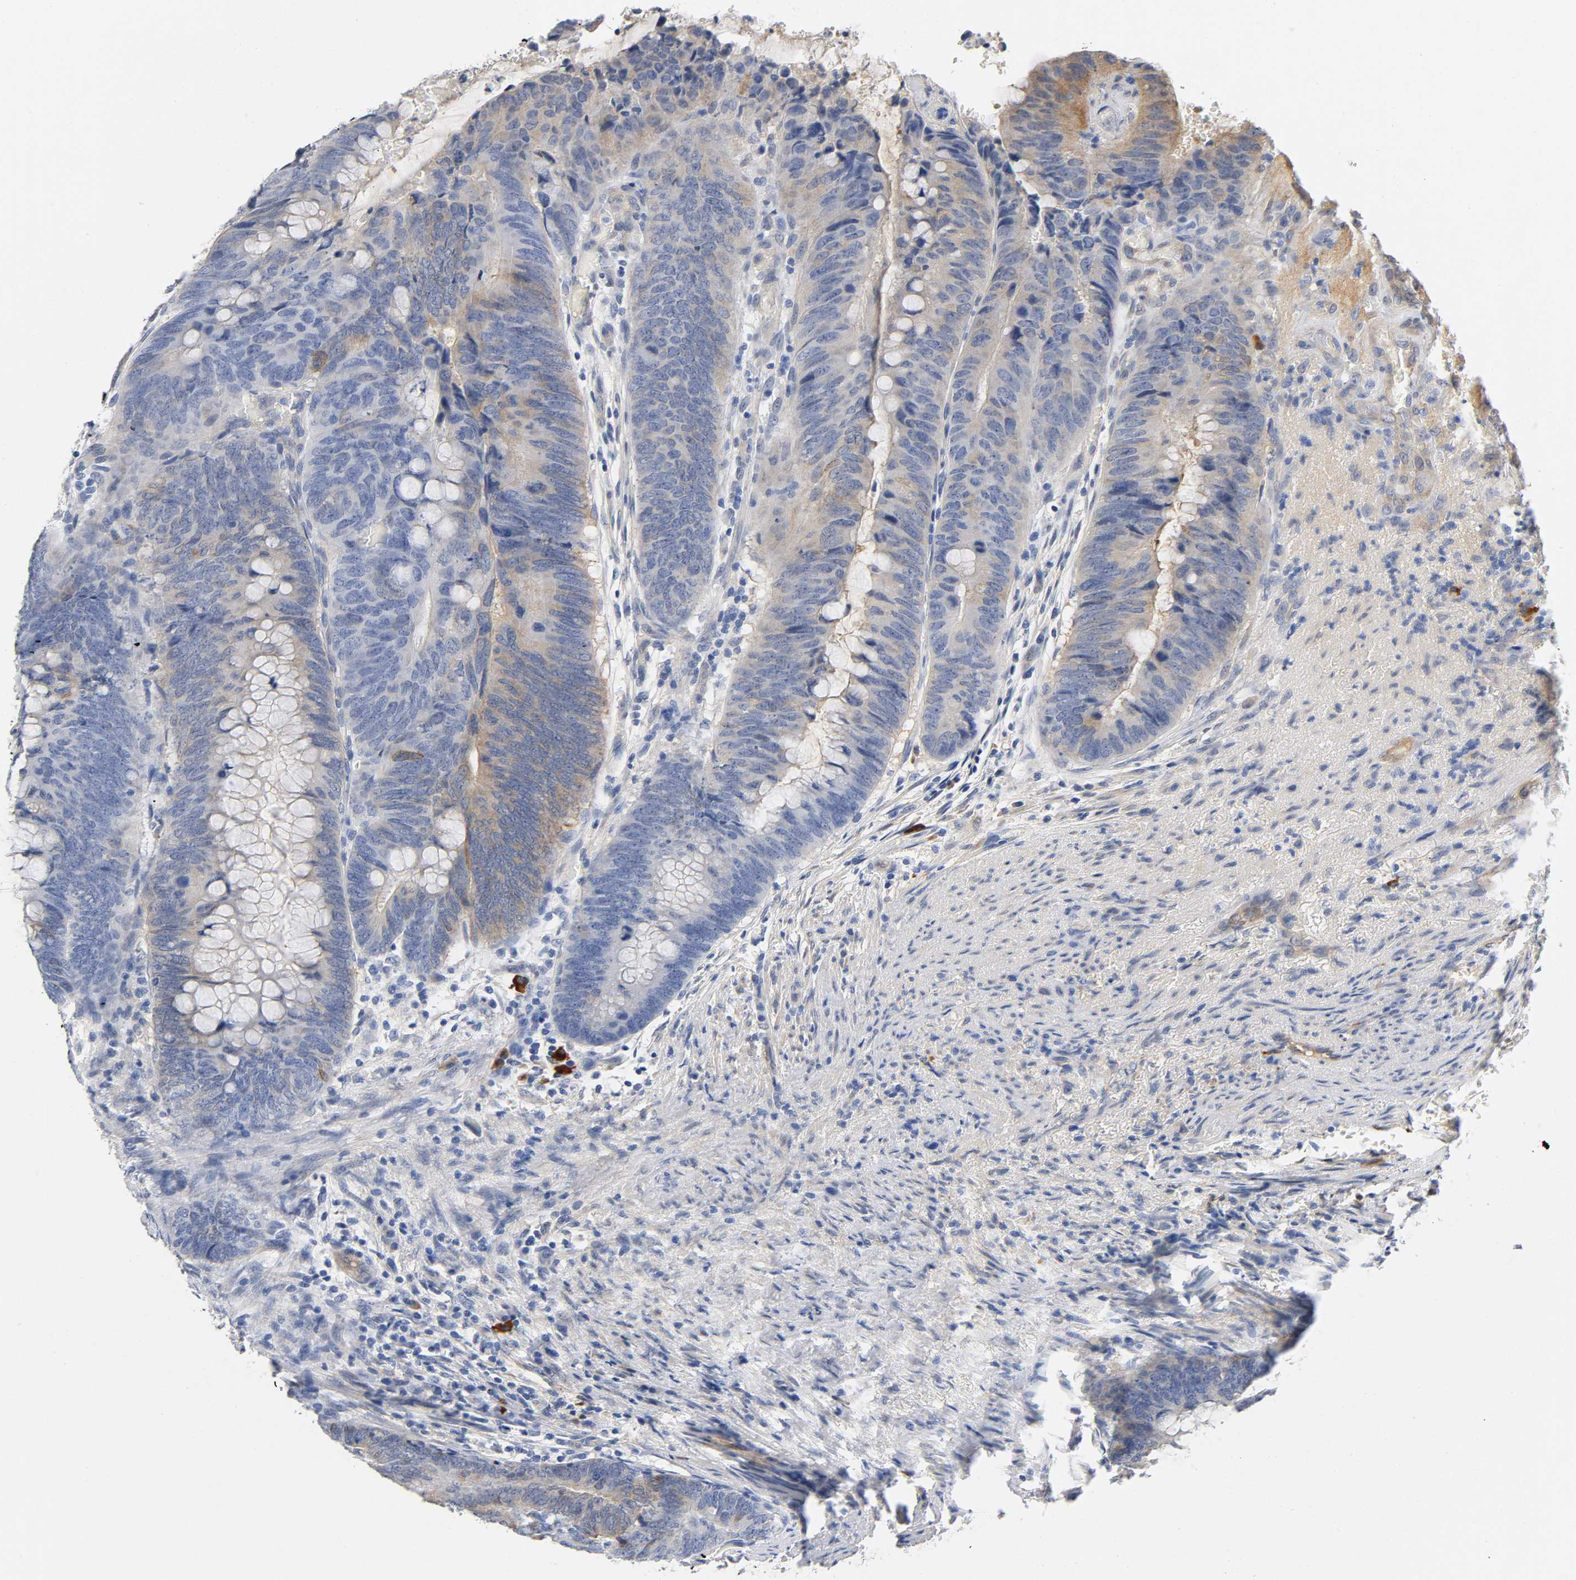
{"staining": {"intensity": "moderate", "quantity": "<25%", "location": "cytoplasmic/membranous"}, "tissue": "colorectal cancer", "cell_type": "Tumor cells", "image_type": "cancer", "snomed": [{"axis": "morphology", "description": "Normal tissue, NOS"}, {"axis": "morphology", "description": "Adenocarcinoma, NOS"}, {"axis": "topography", "description": "Rectum"}, {"axis": "topography", "description": "Peripheral nerve tissue"}], "caption": "Protein expression analysis of adenocarcinoma (colorectal) exhibits moderate cytoplasmic/membranous positivity in about <25% of tumor cells.", "gene": "TNC", "patient": {"sex": "male", "age": 92}}